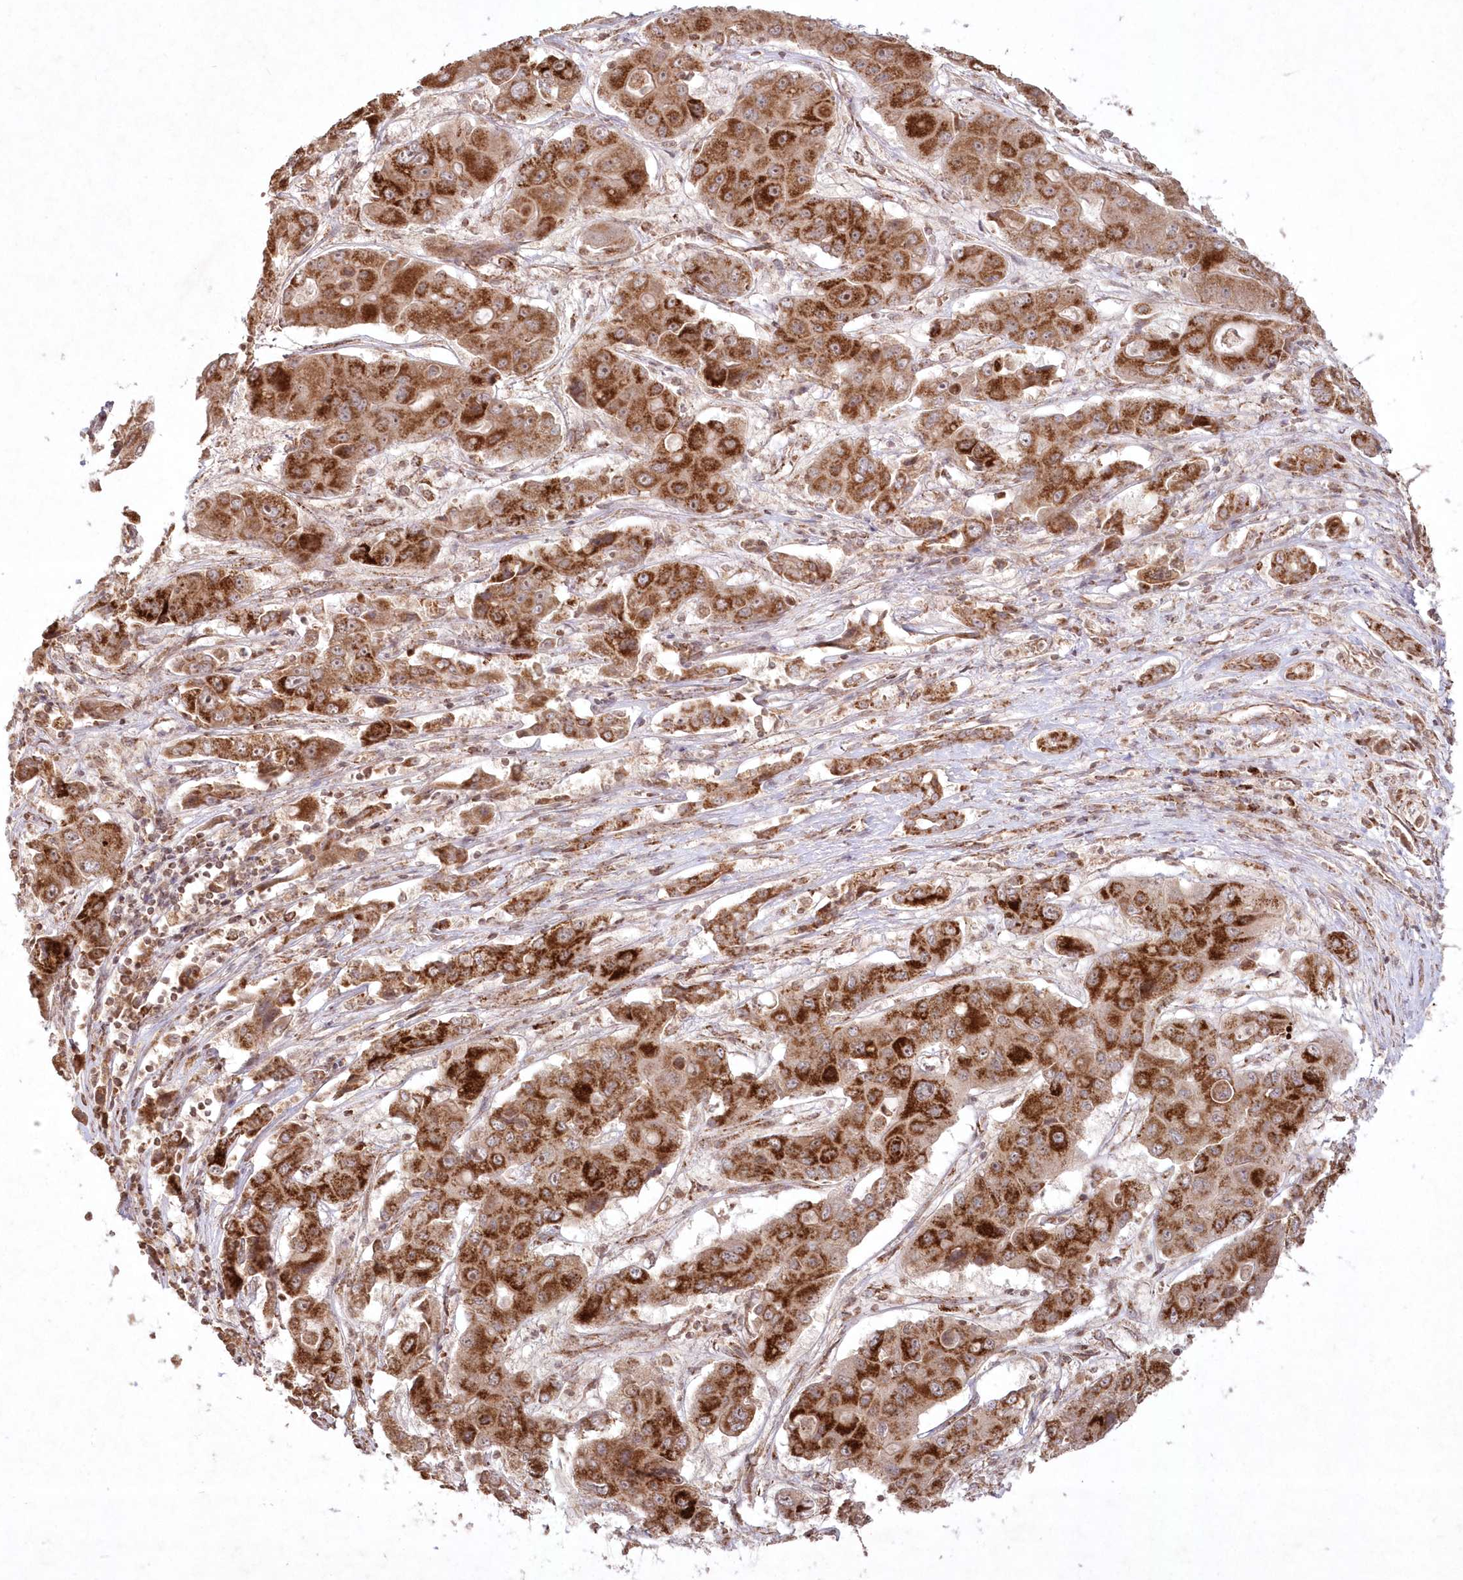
{"staining": {"intensity": "strong", "quantity": ">75%", "location": "cytoplasmic/membranous"}, "tissue": "liver cancer", "cell_type": "Tumor cells", "image_type": "cancer", "snomed": [{"axis": "morphology", "description": "Cholangiocarcinoma"}, {"axis": "topography", "description": "Liver"}], "caption": "The image shows staining of cholangiocarcinoma (liver), revealing strong cytoplasmic/membranous protein expression (brown color) within tumor cells.", "gene": "LRPPRC", "patient": {"sex": "male", "age": 67}}